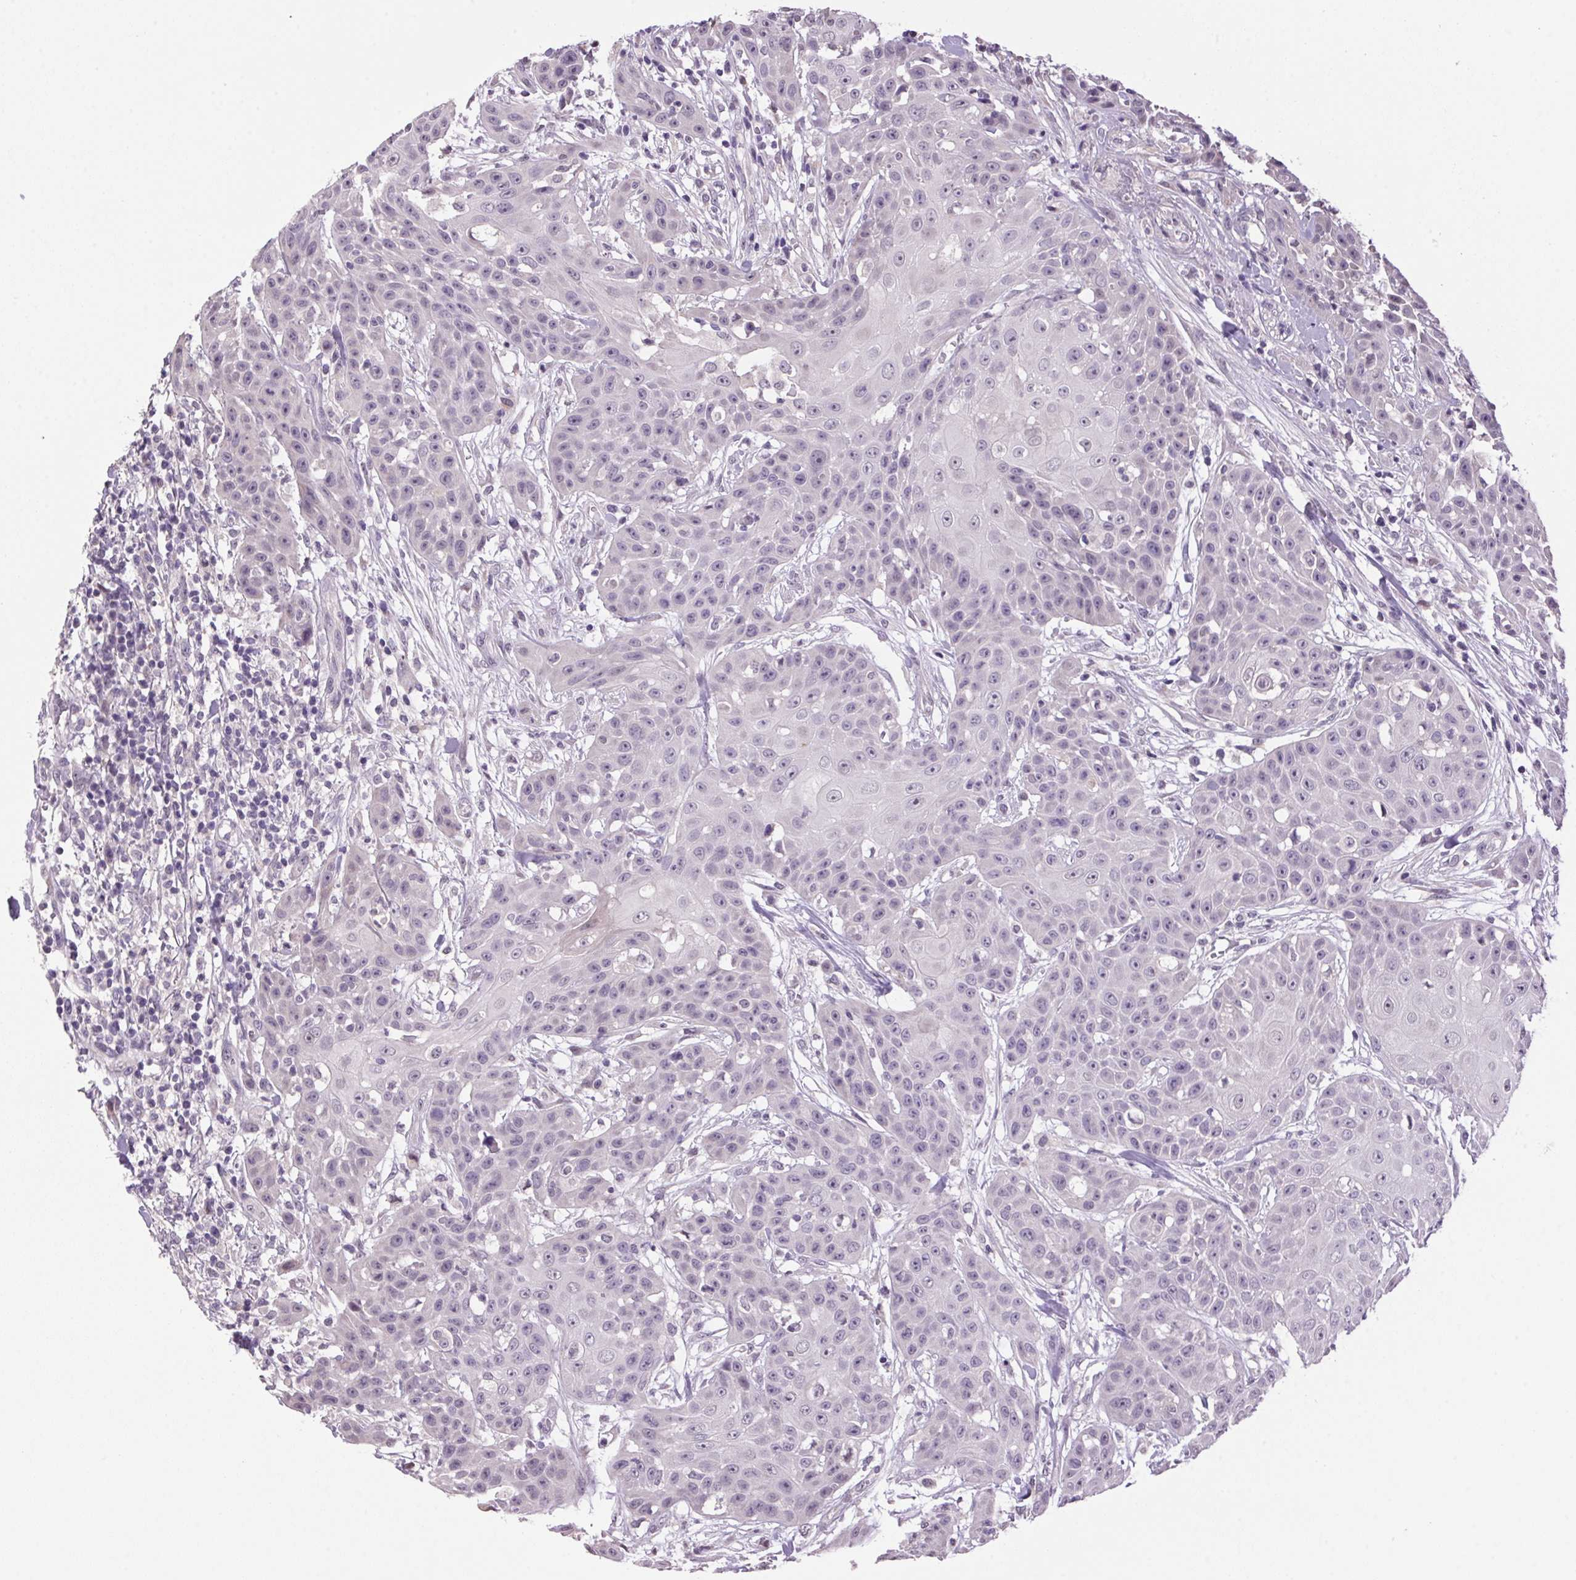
{"staining": {"intensity": "negative", "quantity": "none", "location": "none"}, "tissue": "head and neck cancer", "cell_type": "Tumor cells", "image_type": "cancer", "snomed": [{"axis": "morphology", "description": "Squamous cell carcinoma, NOS"}, {"axis": "topography", "description": "Oral tissue"}, {"axis": "topography", "description": "Head-Neck"}], "caption": "The micrograph shows no staining of tumor cells in head and neck cancer. Nuclei are stained in blue.", "gene": "VWA3B", "patient": {"sex": "female", "age": 55}}